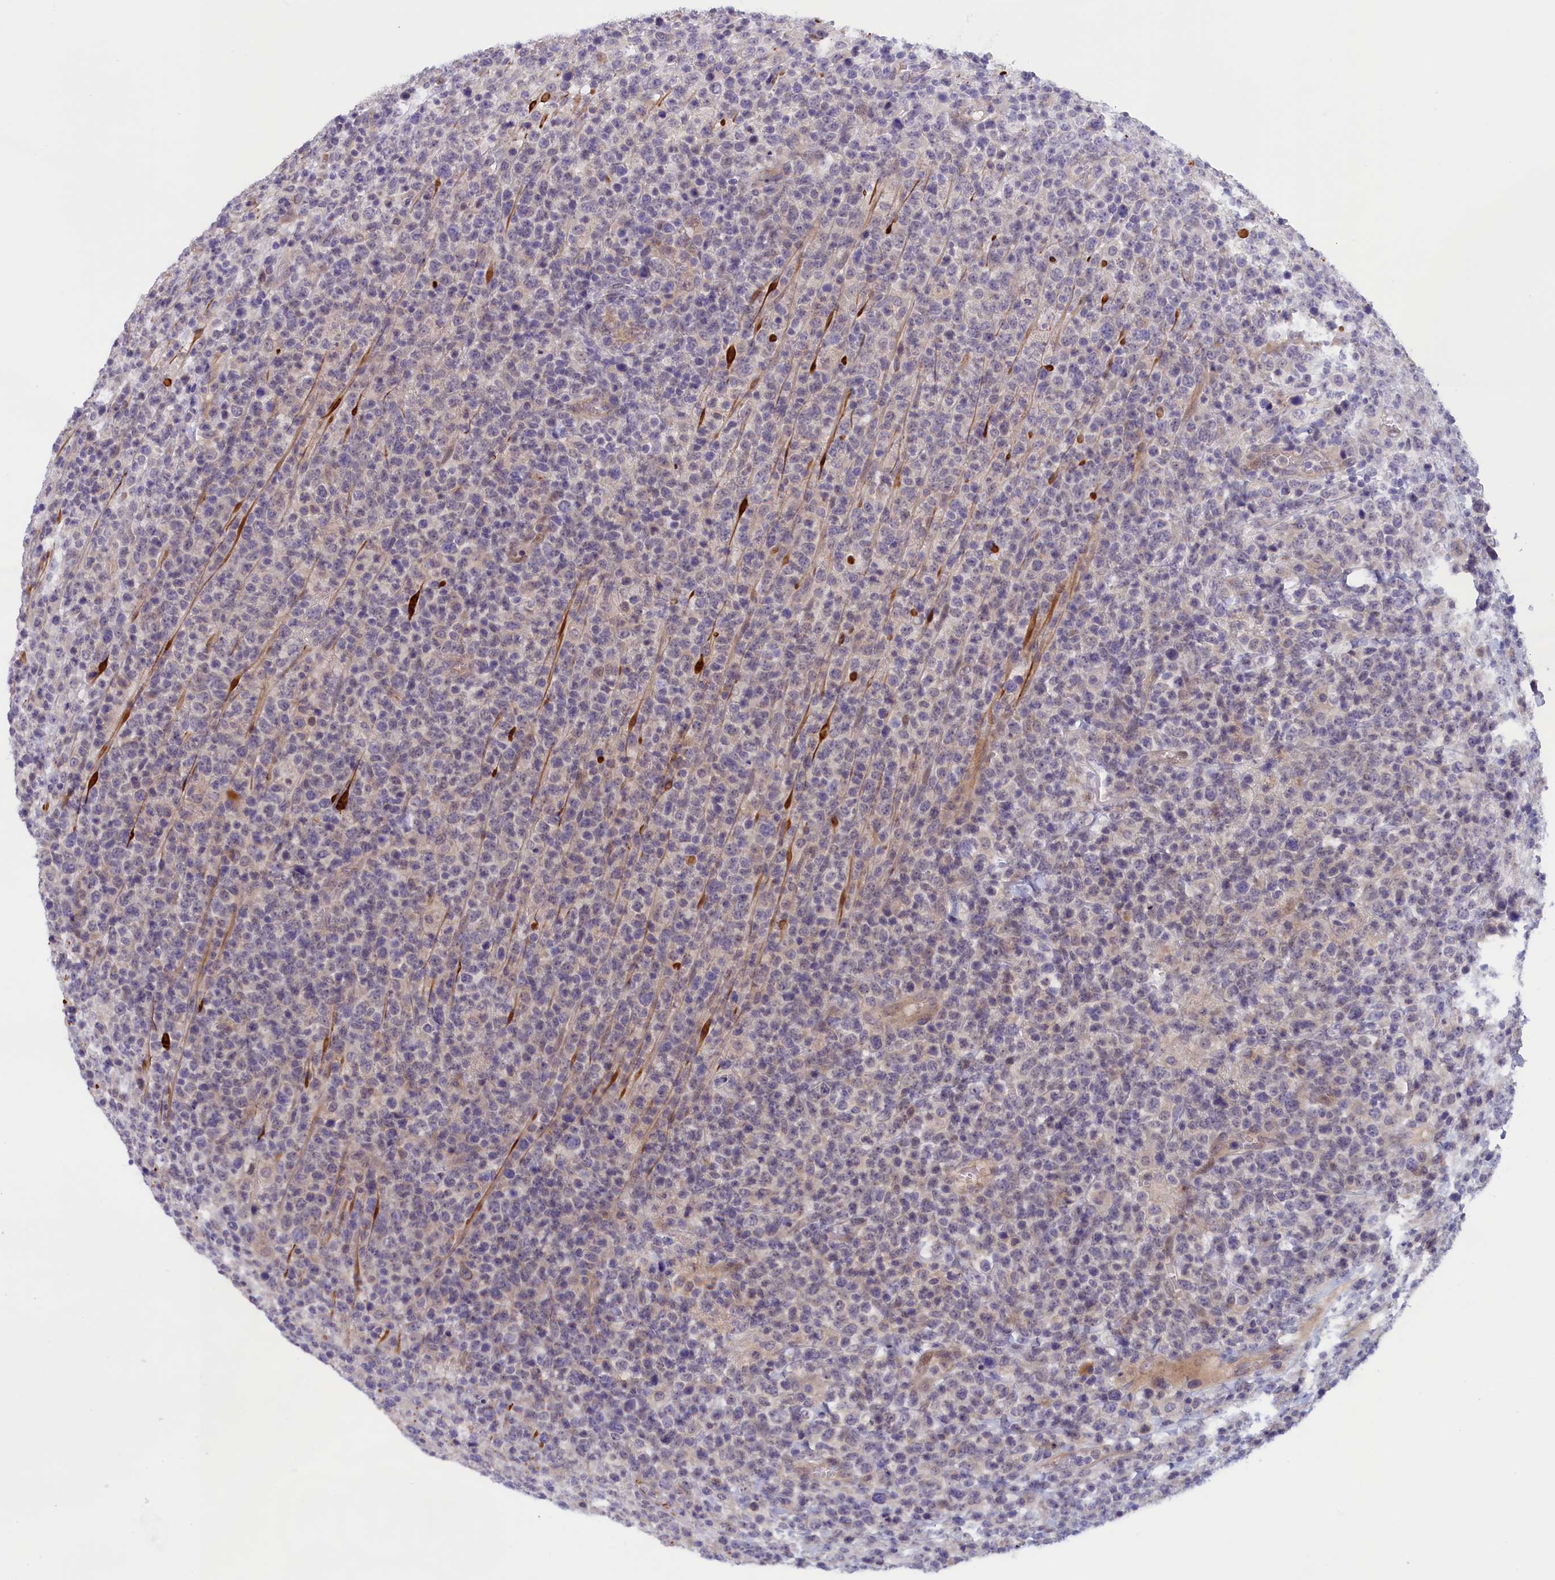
{"staining": {"intensity": "negative", "quantity": "none", "location": "none"}, "tissue": "lymphoma", "cell_type": "Tumor cells", "image_type": "cancer", "snomed": [{"axis": "morphology", "description": "Malignant lymphoma, non-Hodgkin's type, High grade"}, {"axis": "topography", "description": "Colon"}], "caption": "Histopathology image shows no significant protein positivity in tumor cells of lymphoma.", "gene": "IGFALS", "patient": {"sex": "female", "age": 53}}